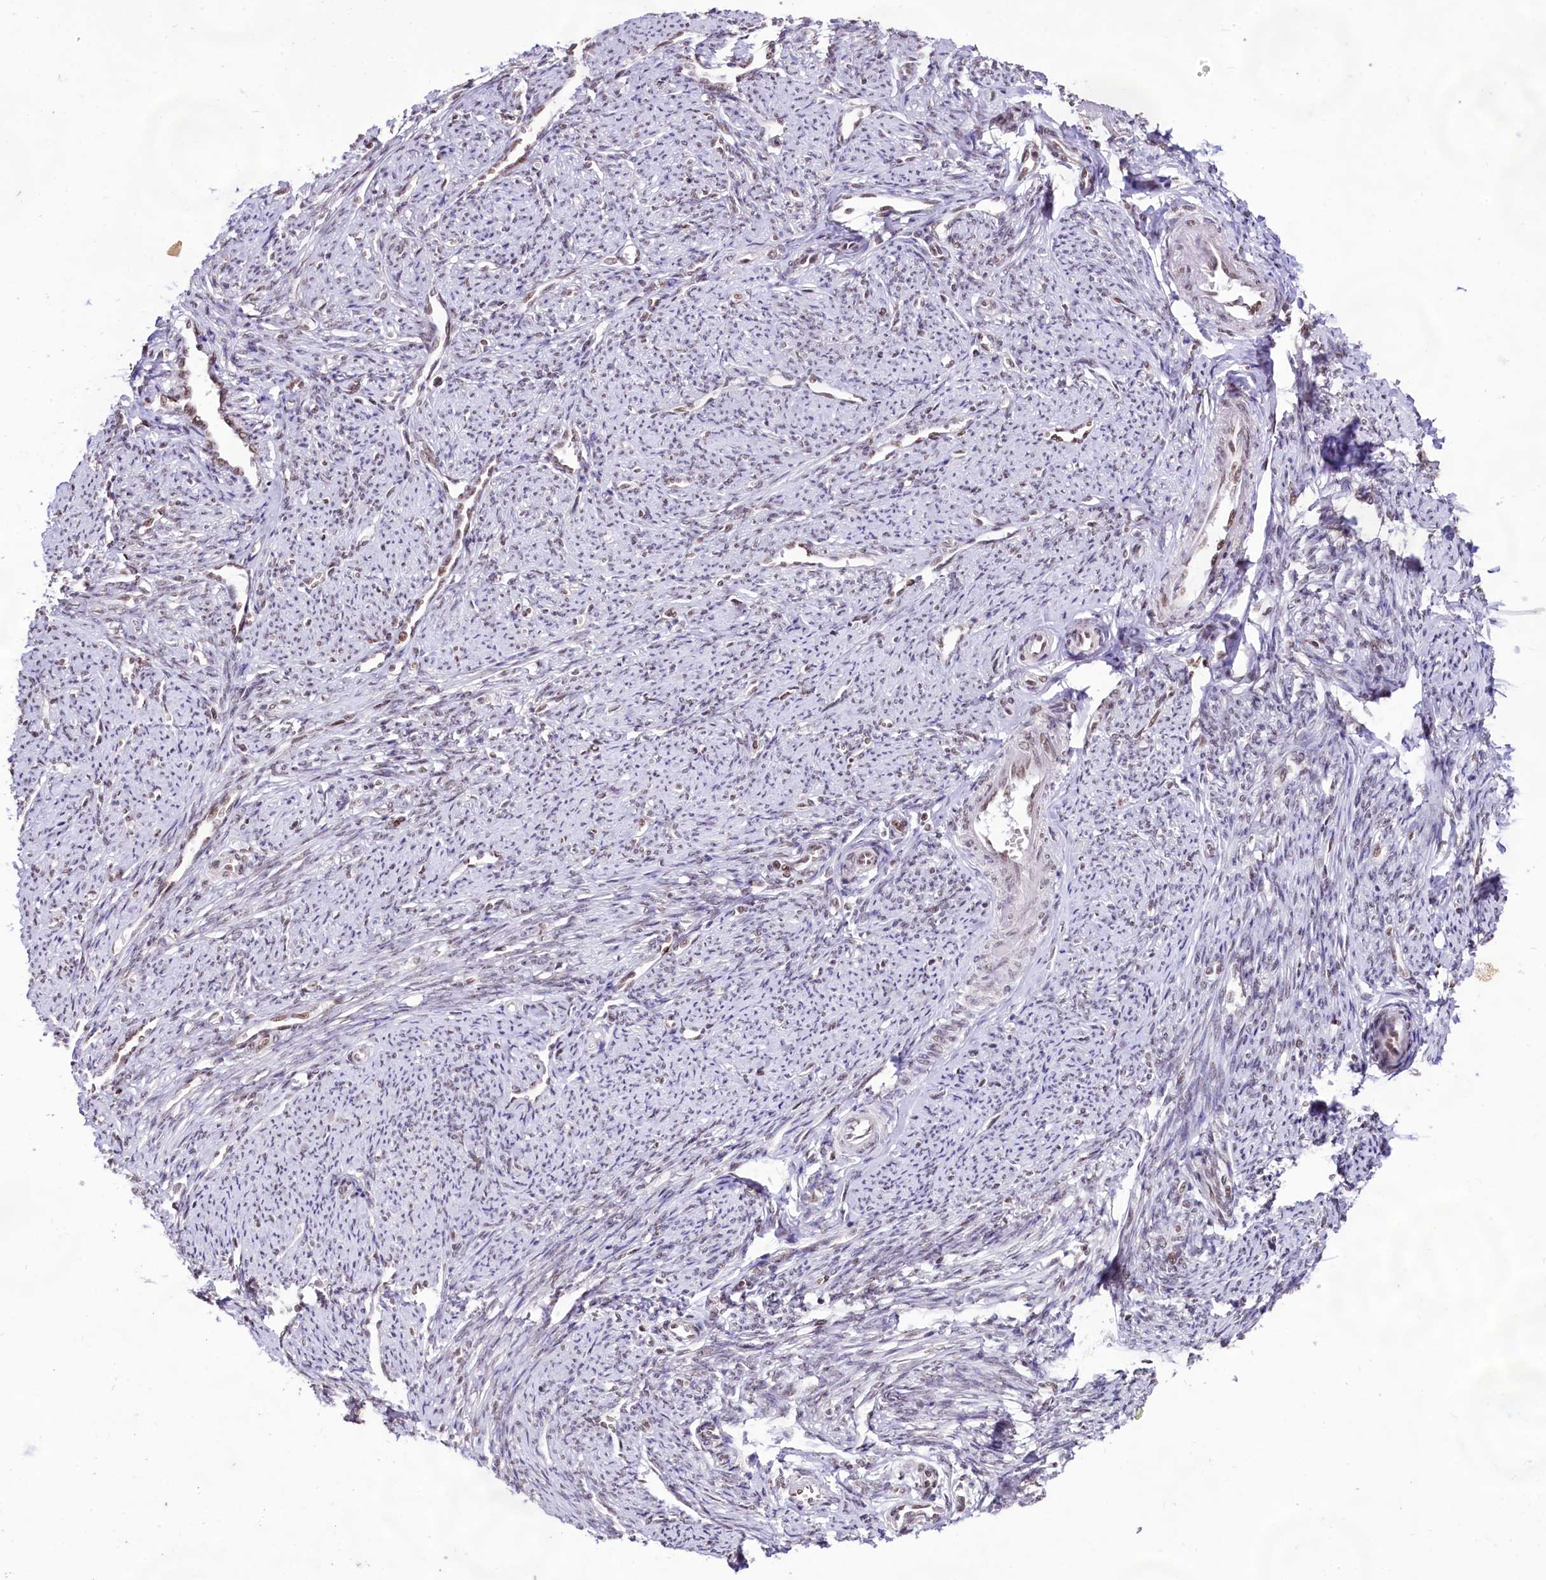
{"staining": {"intensity": "moderate", "quantity": ">75%", "location": "nuclear"}, "tissue": "smooth muscle", "cell_type": "Smooth muscle cells", "image_type": "normal", "snomed": [{"axis": "morphology", "description": "Normal tissue, NOS"}, {"axis": "topography", "description": "Smooth muscle"}, {"axis": "topography", "description": "Uterus"}], "caption": "Immunohistochemistry (DAB (3,3'-diaminobenzidine)) staining of unremarkable smooth muscle shows moderate nuclear protein staining in approximately >75% of smooth muscle cells.", "gene": "HIRA", "patient": {"sex": "female", "age": 59}}